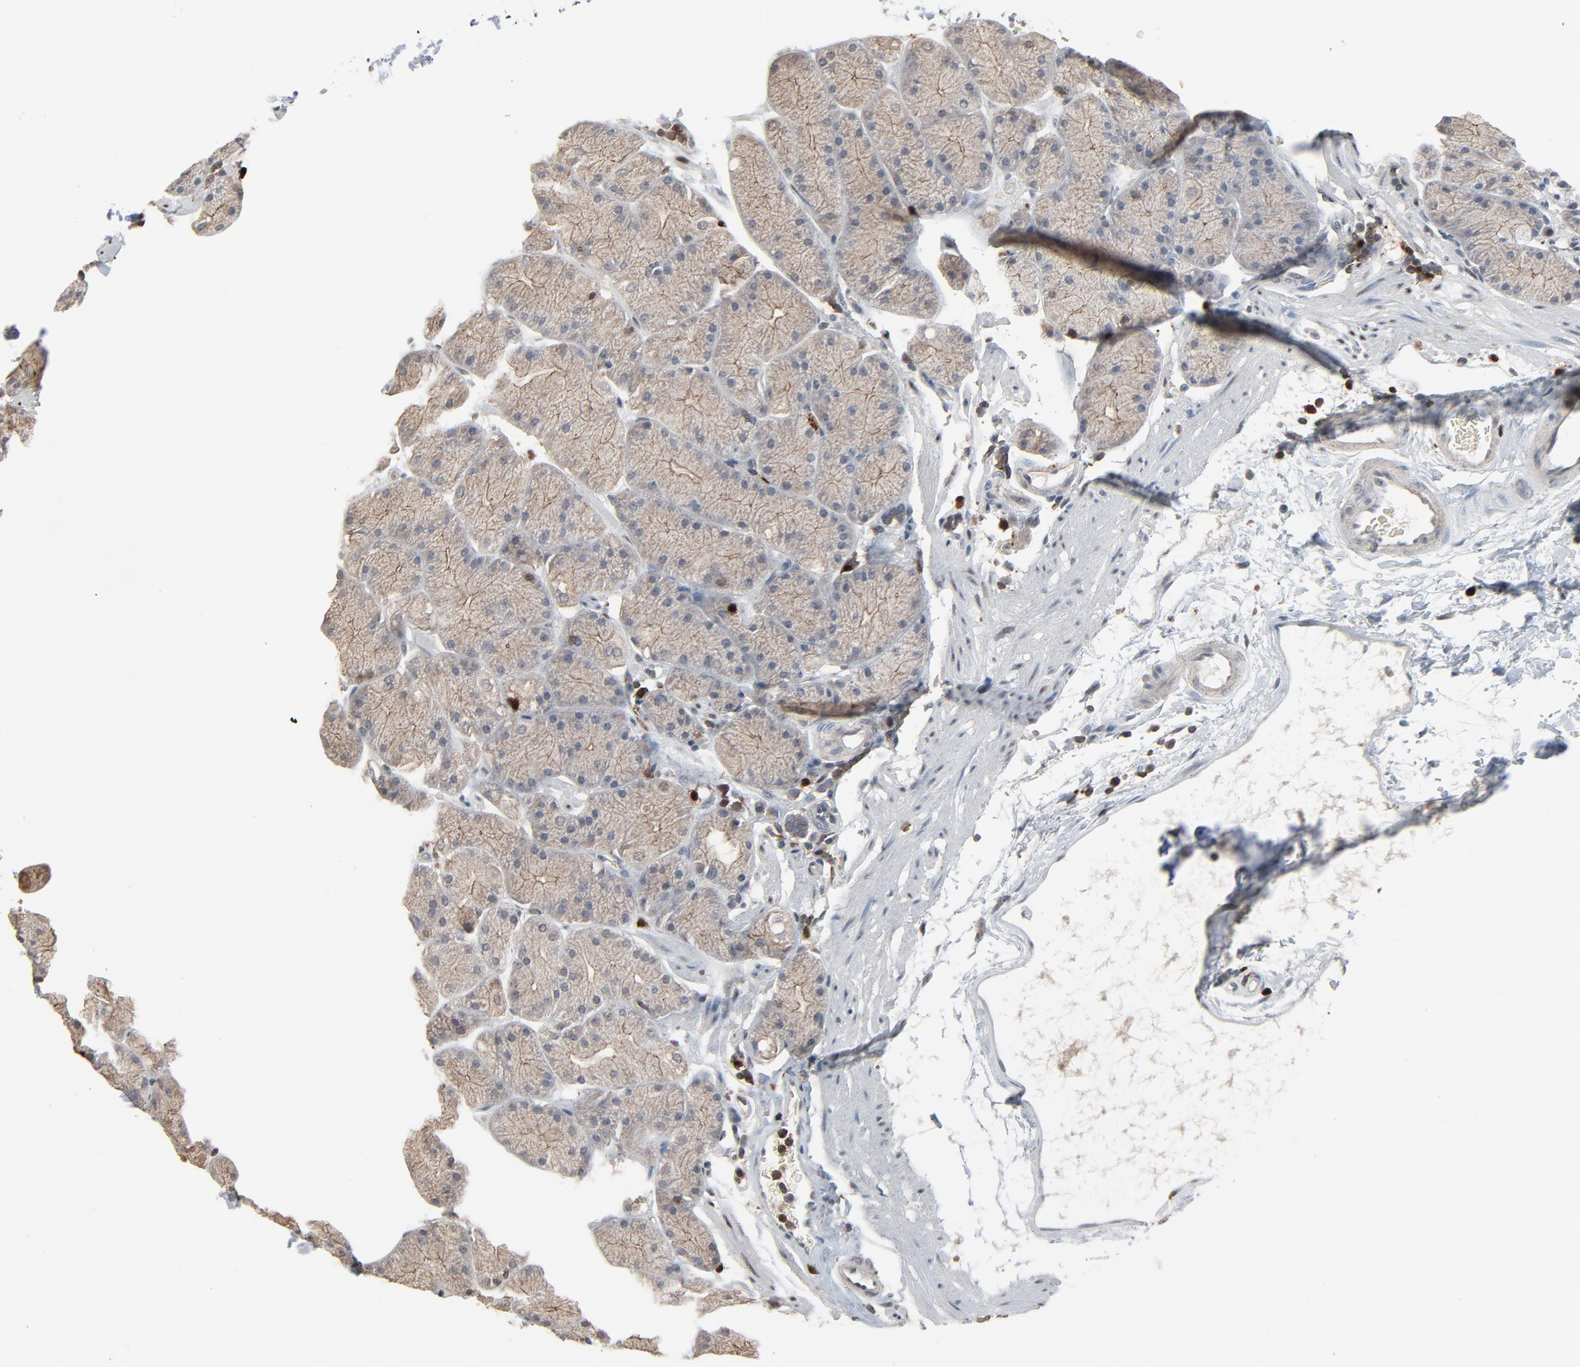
{"staining": {"intensity": "weak", "quantity": ">75%", "location": "cytoplasmic/membranous"}, "tissue": "stomach", "cell_type": "Glandular cells", "image_type": "normal", "snomed": [{"axis": "morphology", "description": "Normal tissue, NOS"}, {"axis": "topography", "description": "Stomach, upper"}, {"axis": "topography", "description": "Stomach"}], "caption": "Human stomach stained for a protein (brown) shows weak cytoplasmic/membranous positive positivity in approximately >75% of glandular cells.", "gene": "DOCK8", "patient": {"sex": "male", "age": 76}}